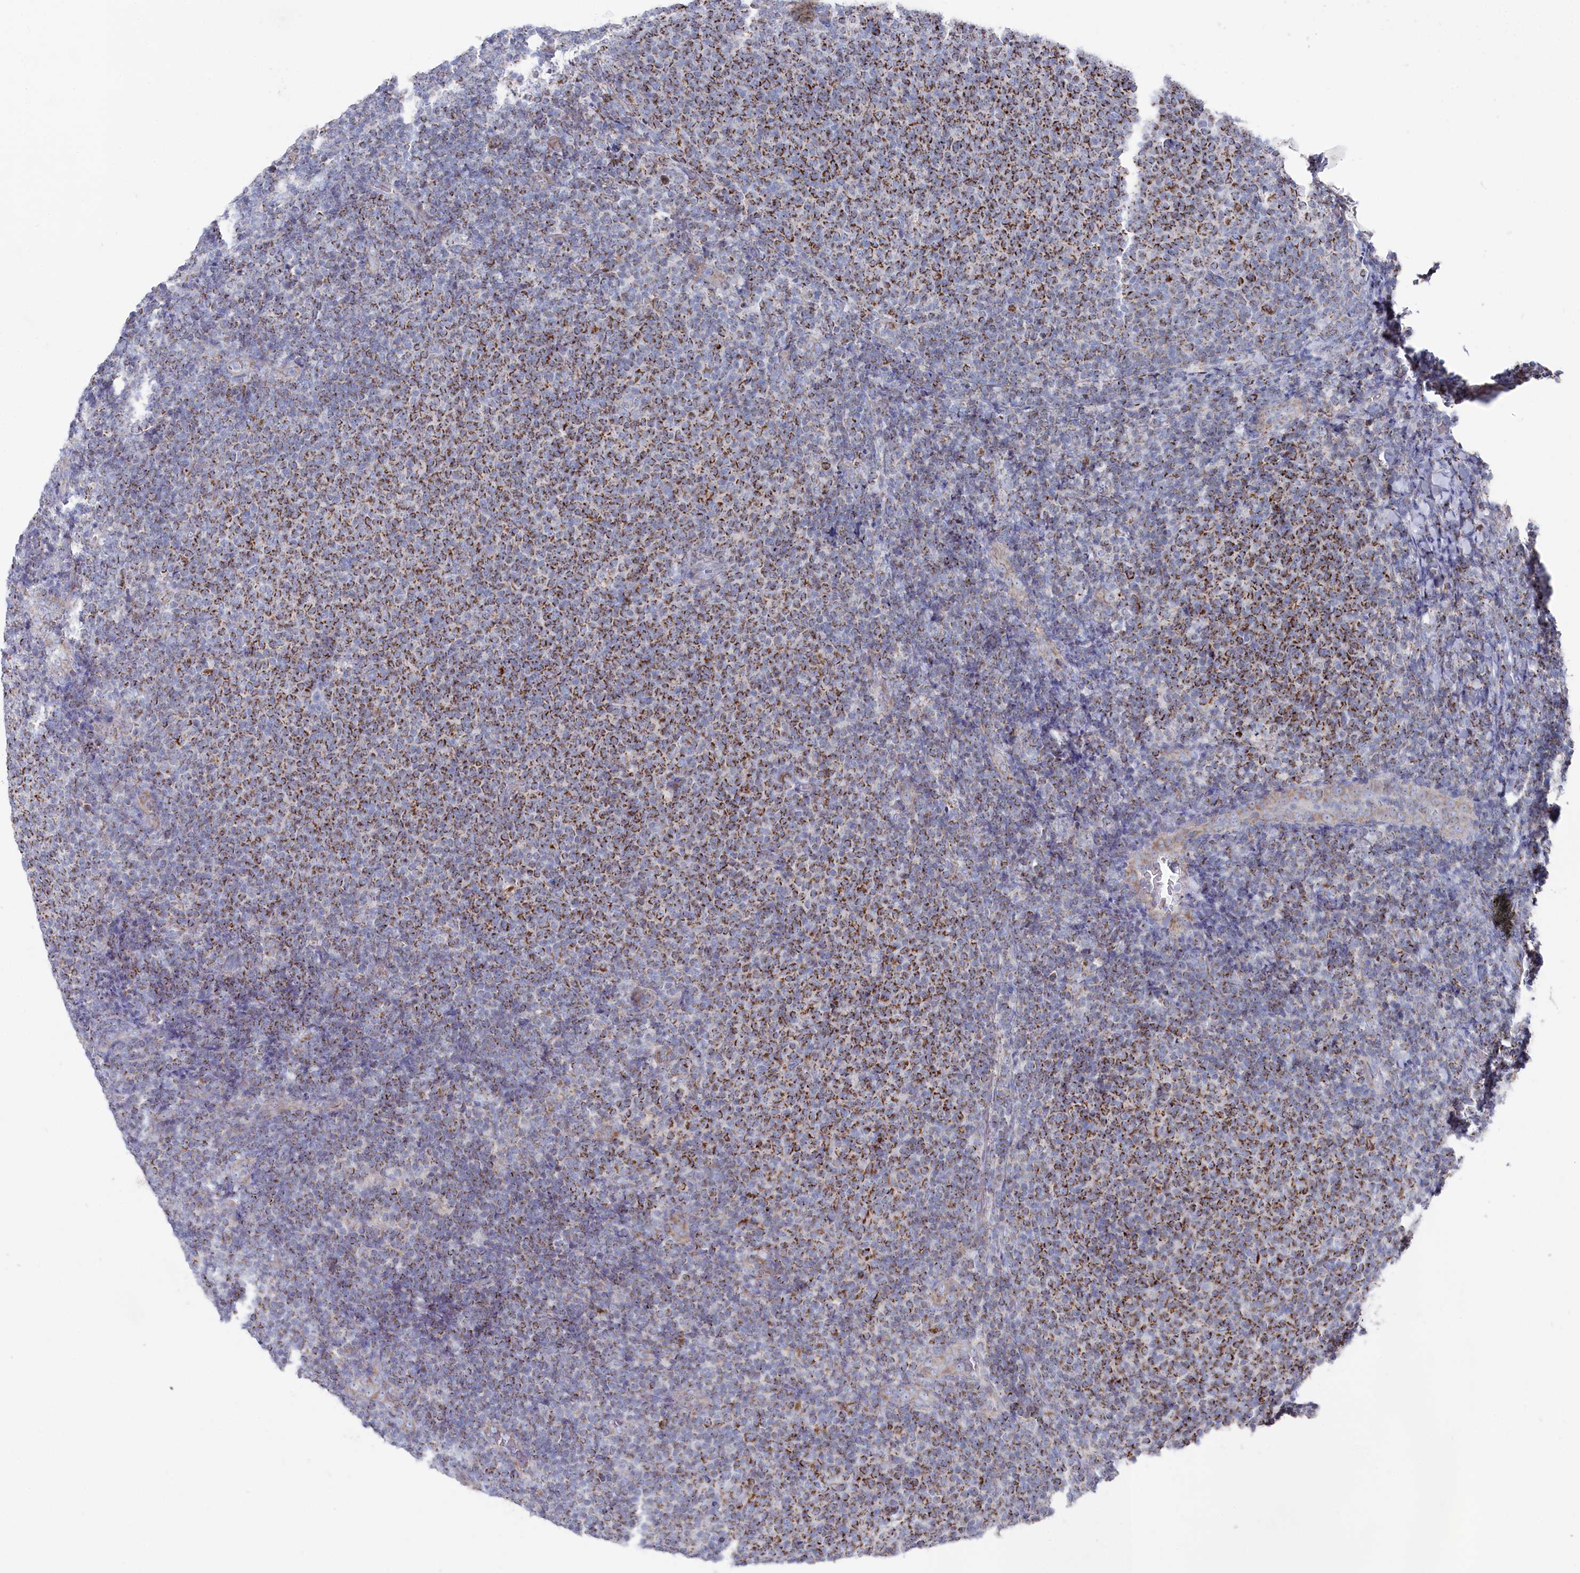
{"staining": {"intensity": "moderate", "quantity": "25%-75%", "location": "cytoplasmic/membranous"}, "tissue": "lymphoma", "cell_type": "Tumor cells", "image_type": "cancer", "snomed": [{"axis": "morphology", "description": "Malignant lymphoma, non-Hodgkin's type, Low grade"}, {"axis": "topography", "description": "Lymph node"}], "caption": "Immunohistochemical staining of human lymphoma displays moderate cytoplasmic/membranous protein expression in about 25%-75% of tumor cells.", "gene": "GLS2", "patient": {"sex": "male", "age": 66}}